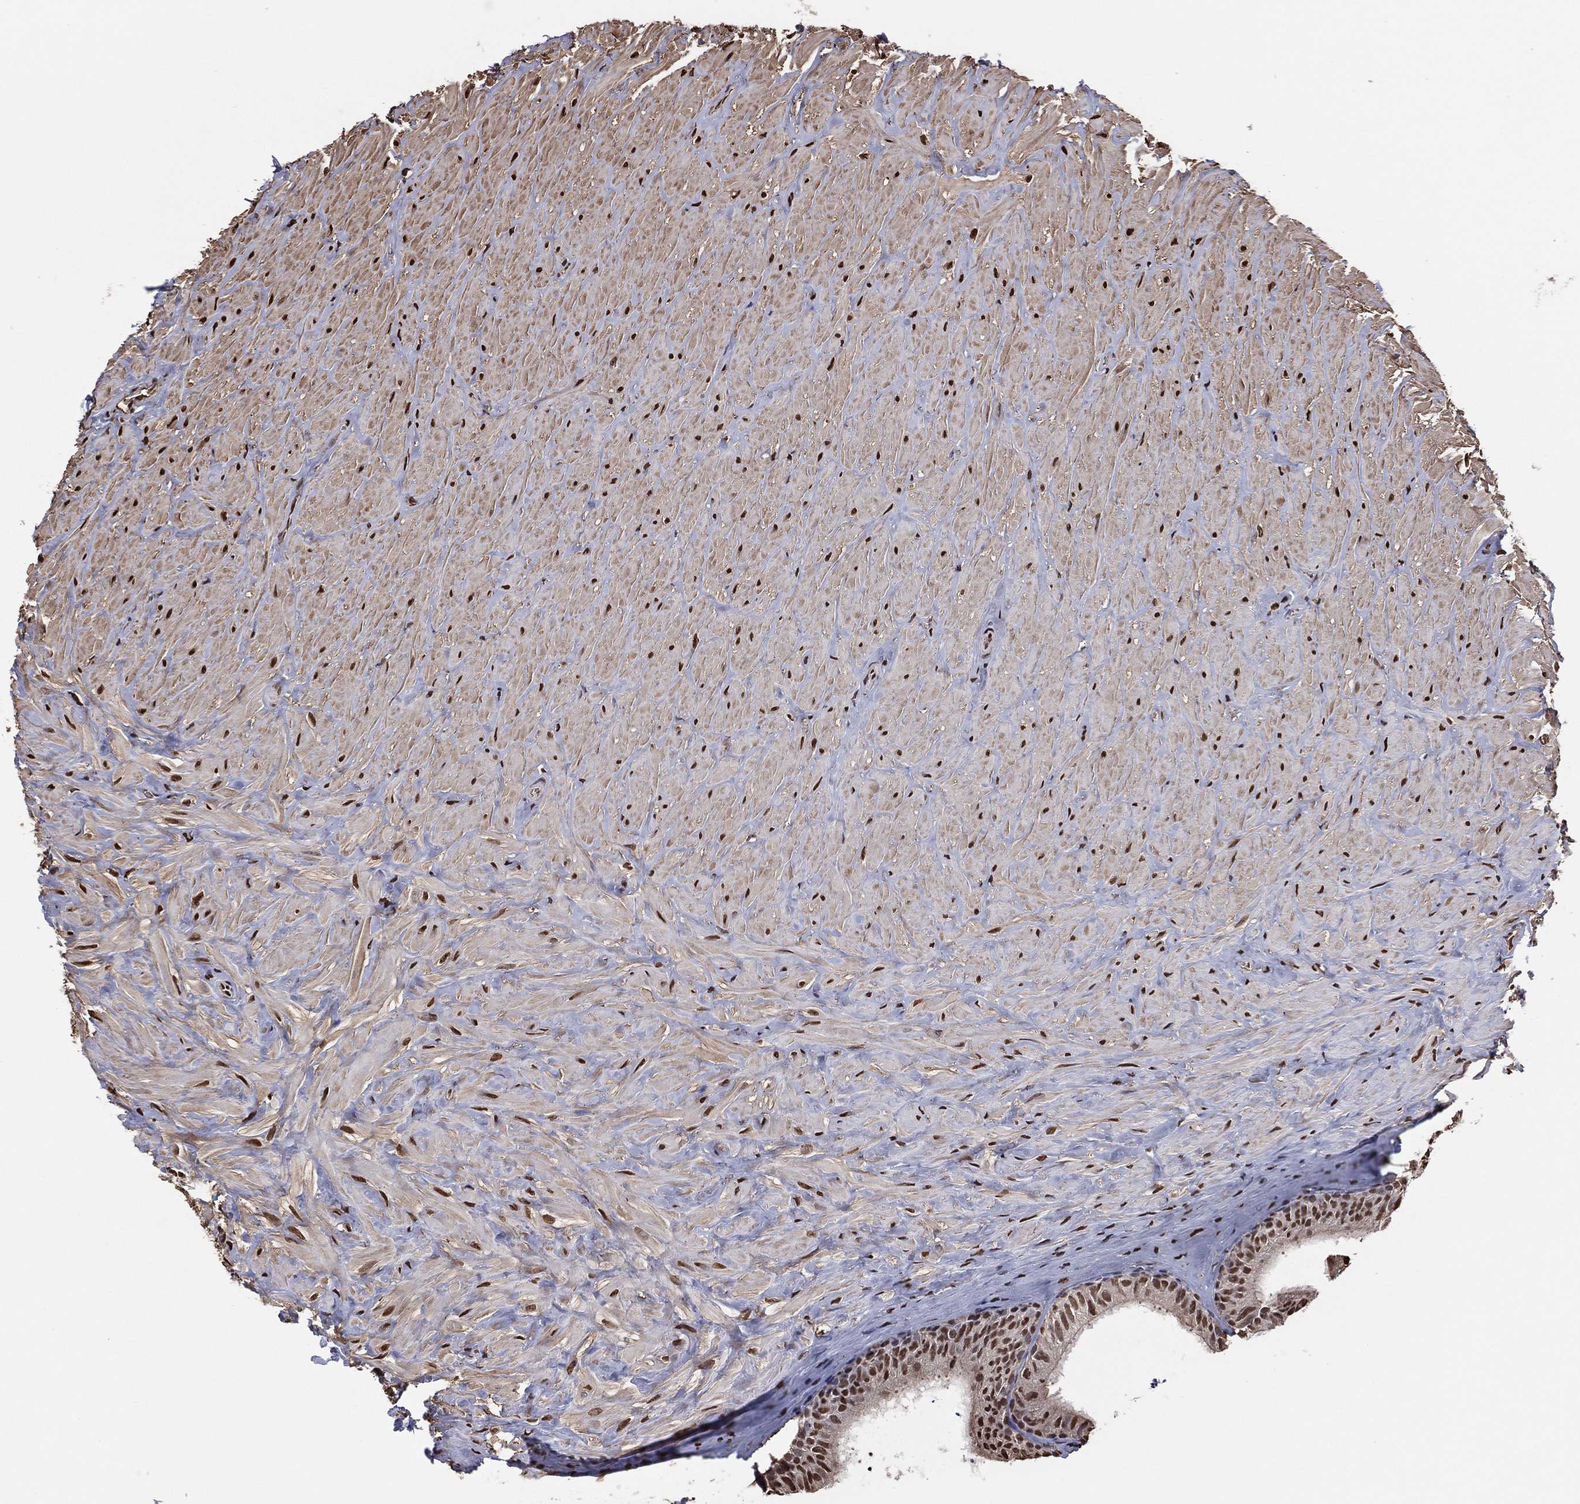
{"staining": {"intensity": "strong", "quantity": ">75%", "location": "cytoplasmic/membranous,nuclear"}, "tissue": "epididymis", "cell_type": "Glandular cells", "image_type": "normal", "snomed": [{"axis": "morphology", "description": "Normal tissue, NOS"}, {"axis": "topography", "description": "Epididymis"}], "caption": "Strong cytoplasmic/membranous,nuclear protein staining is present in approximately >75% of glandular cells in epididymis. The staining is performed using DAB (3,3'-diaminobenzidine) brown chromogen to label protein expression. The nuclei are counter-stained blue using hematoxylin.", "gene": "GAPDH", "patient": {"sex": "male", "age": 32}}